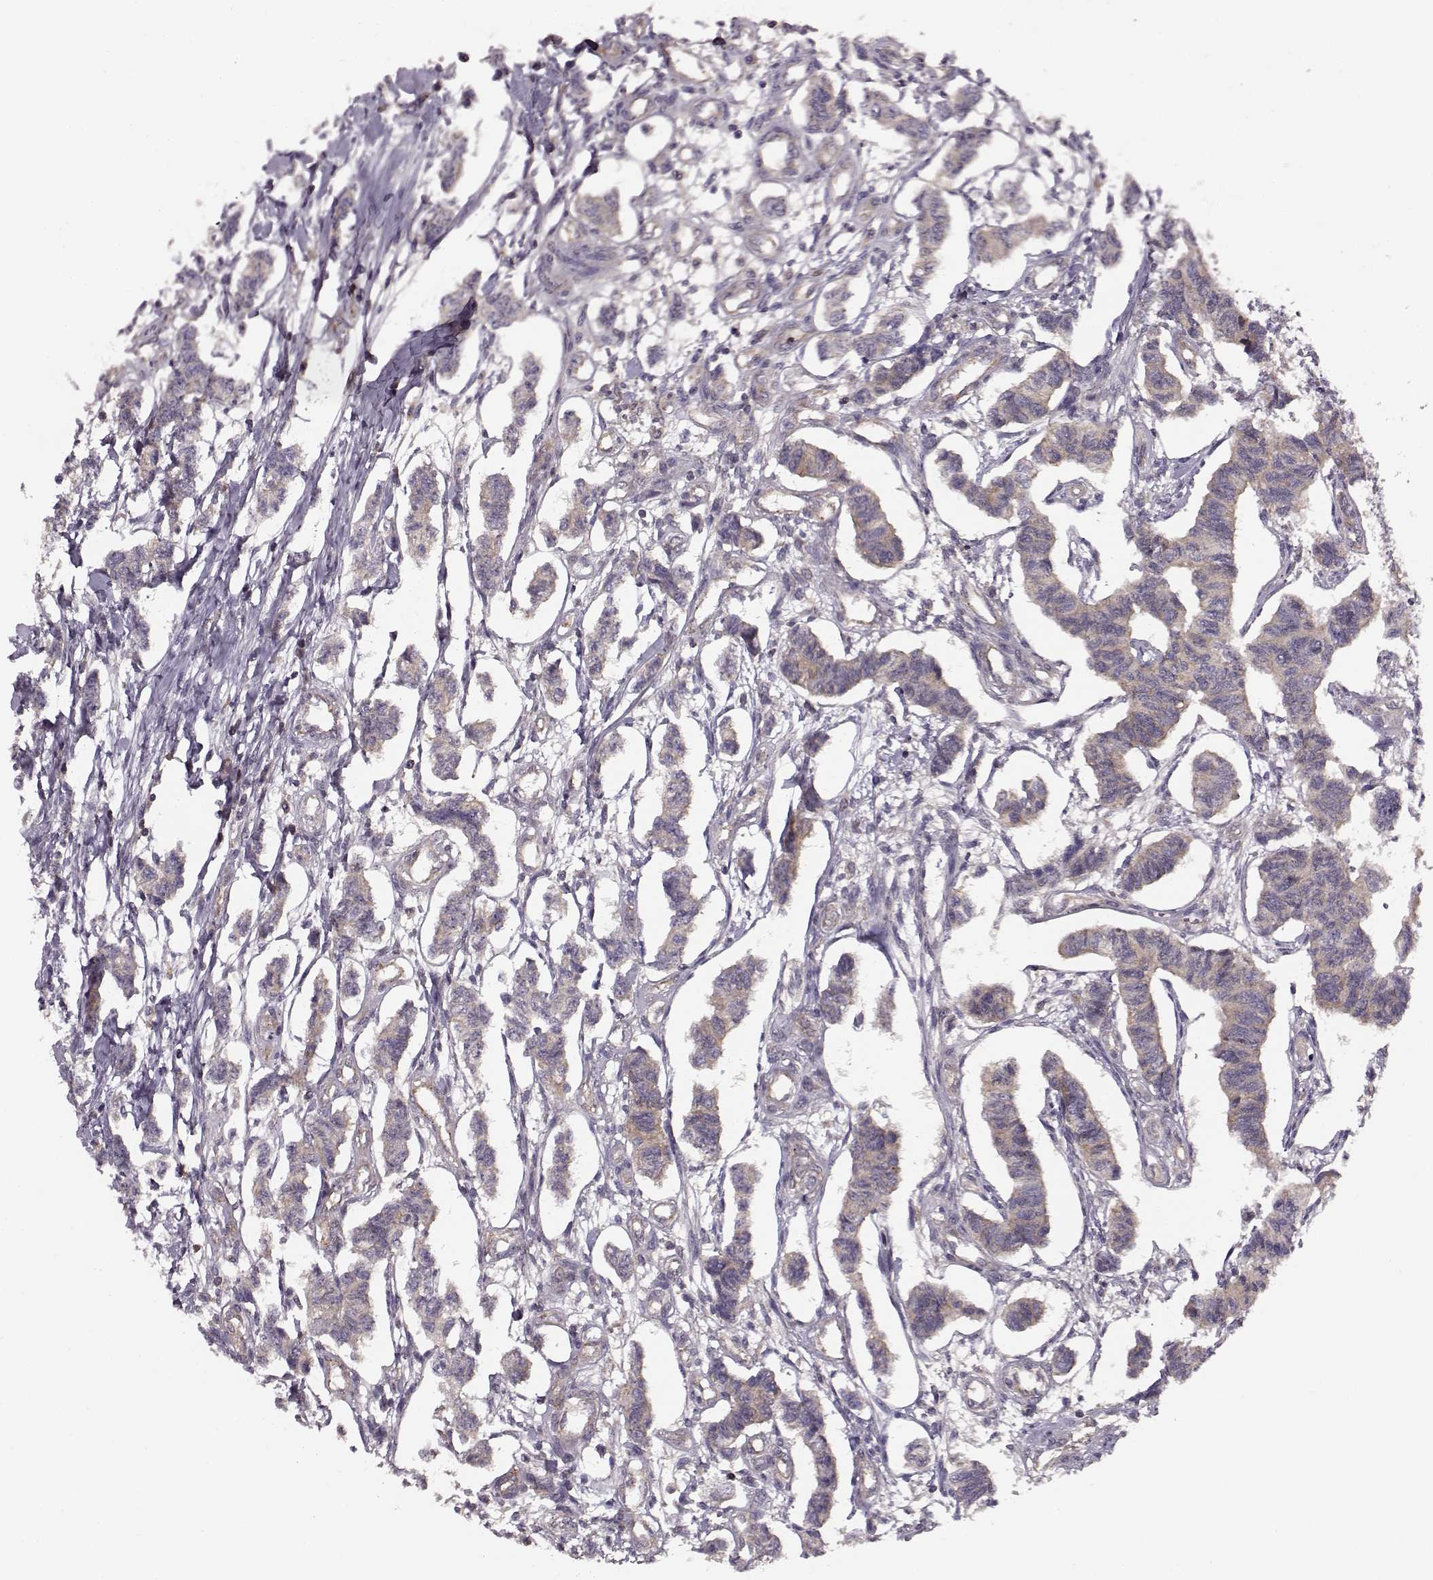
{"staining": {"intensity": "weak", "quantity": ">75%", "location": "cytoplasmic/membranous"}, "tissue": "carcinoid", "cell_type": "Tumor cells", "image_type": "cancer", "snomed": [{"axis": "morphology", "description": "Carcinoid, malignant, NOS"}, {"axis": "topography", "description": "Kidney"}], "caption": "Immunohistochemical staining of carcinoid (malignant) reveals weak cytoplasmic/membranous protein staining in approximately >75% of tumor cells.", "gene": "IFRD2", "patient": {"sex": "female", "age": 41}}